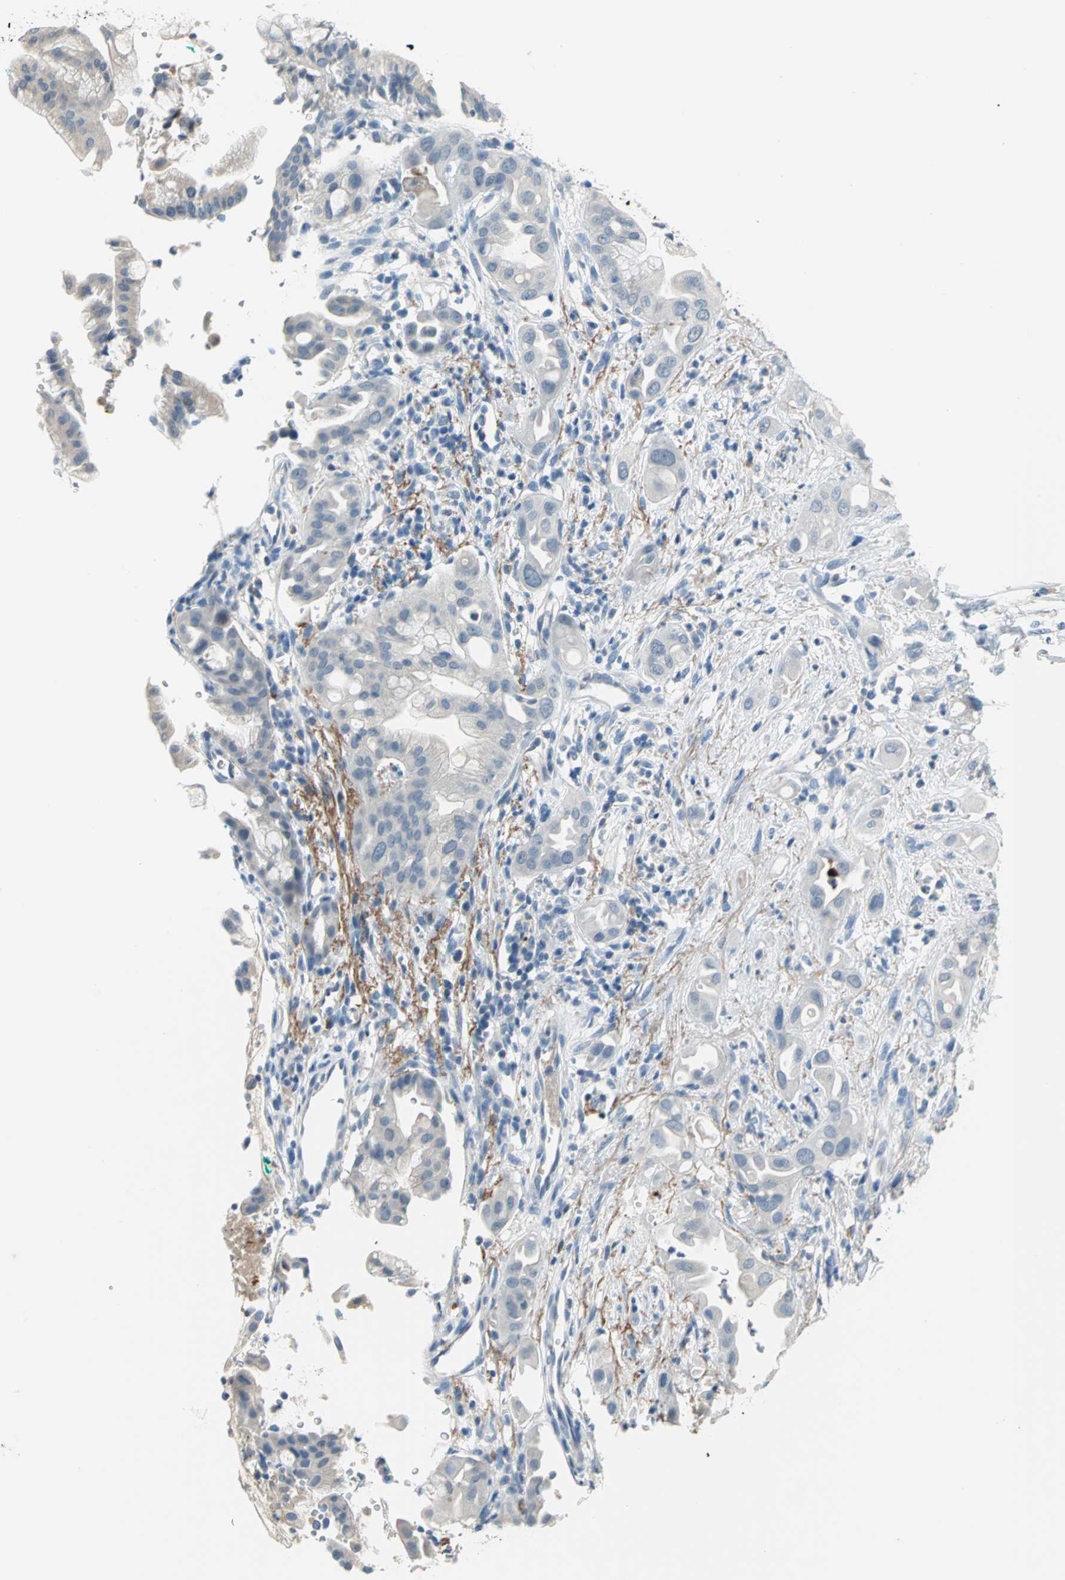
{"staining": {"intensity": "weak", "quantity": "<25%", "location": "cytoplasmic/membranous,nuclear"}, "tissue": "pancreatic cancer", "cell_type": "Tumor cells", "image_type": "cancer", "snomed": [{"axis": "morphology", "description": "Adenocarcinoma, NOS"}, {"axis": "morphology", "description": "Adenocarcinoma, metastatic, NOS"}, {"axis": "topography", "description": "Lymph node"}, {"axis": "topography", "description": "Pancreas"}, {"axis": "topography", "description": "Duodenum"}], "caption": "Micrograph shows no significant protein staining in tumor cells of pancreatic cancer (adenocarcinoma).", "gene": "ZIC1", "patient": {"sex": "female", "age": 64}}